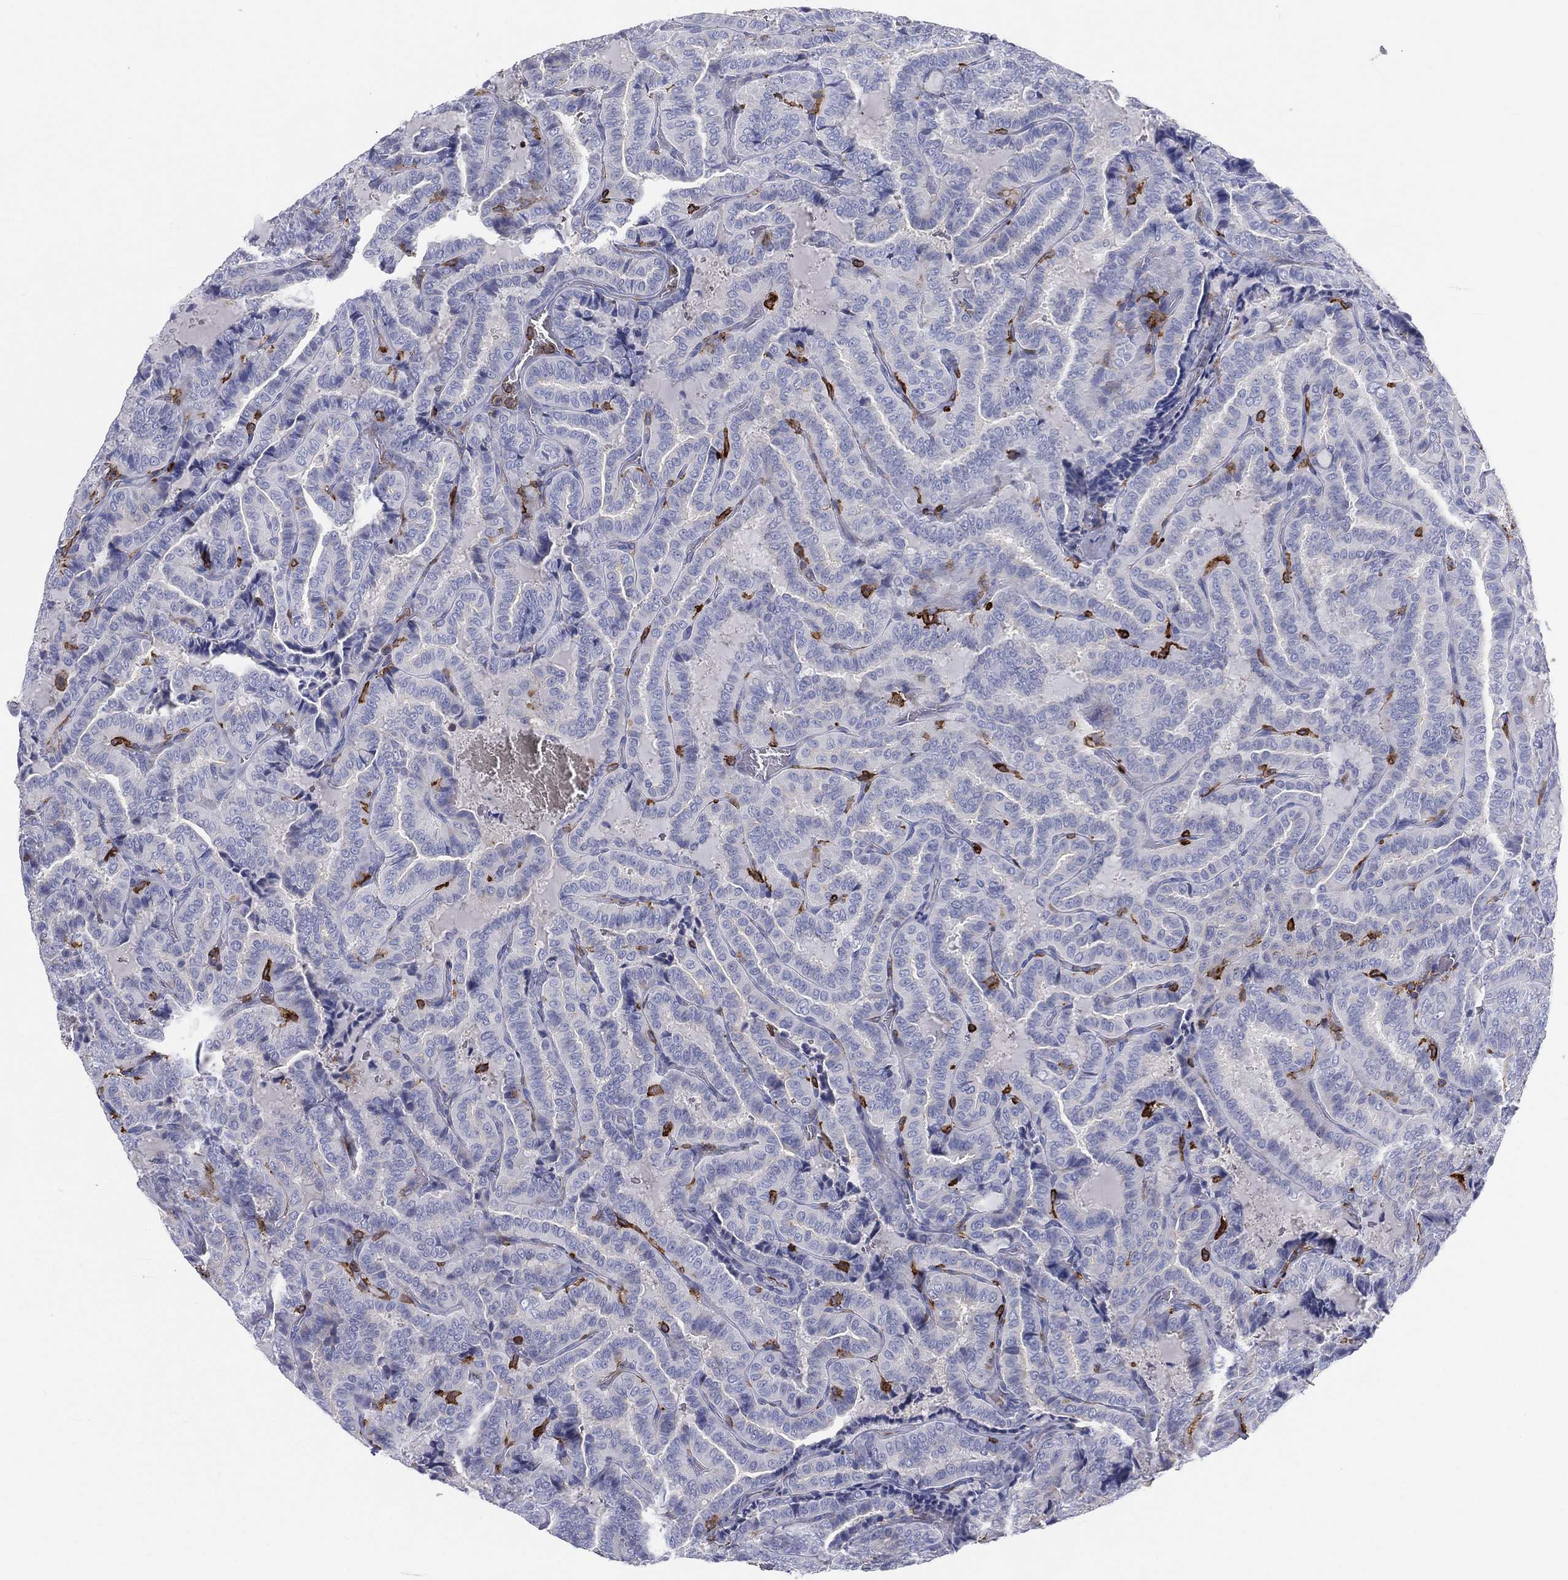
{"staining": {"intensity": "negative", "quantity": "none", "location": "none"}, "tissue": "thyroid cancer", "cell_type": "Tumor cells", "image_type": "cancer", "snomed": [{"axis": "morphology", "description": "Papillary adenocarcinoma, NOS"}, {"axis": "topography", "description": "Thyroid gland"}], "caption": "Tumor cells show no significant protein positivity in thyroid cancer (papillary adenocarcinoma).", "gene": "SELPLG", "patient": {"sex": "female", "age": 39}}